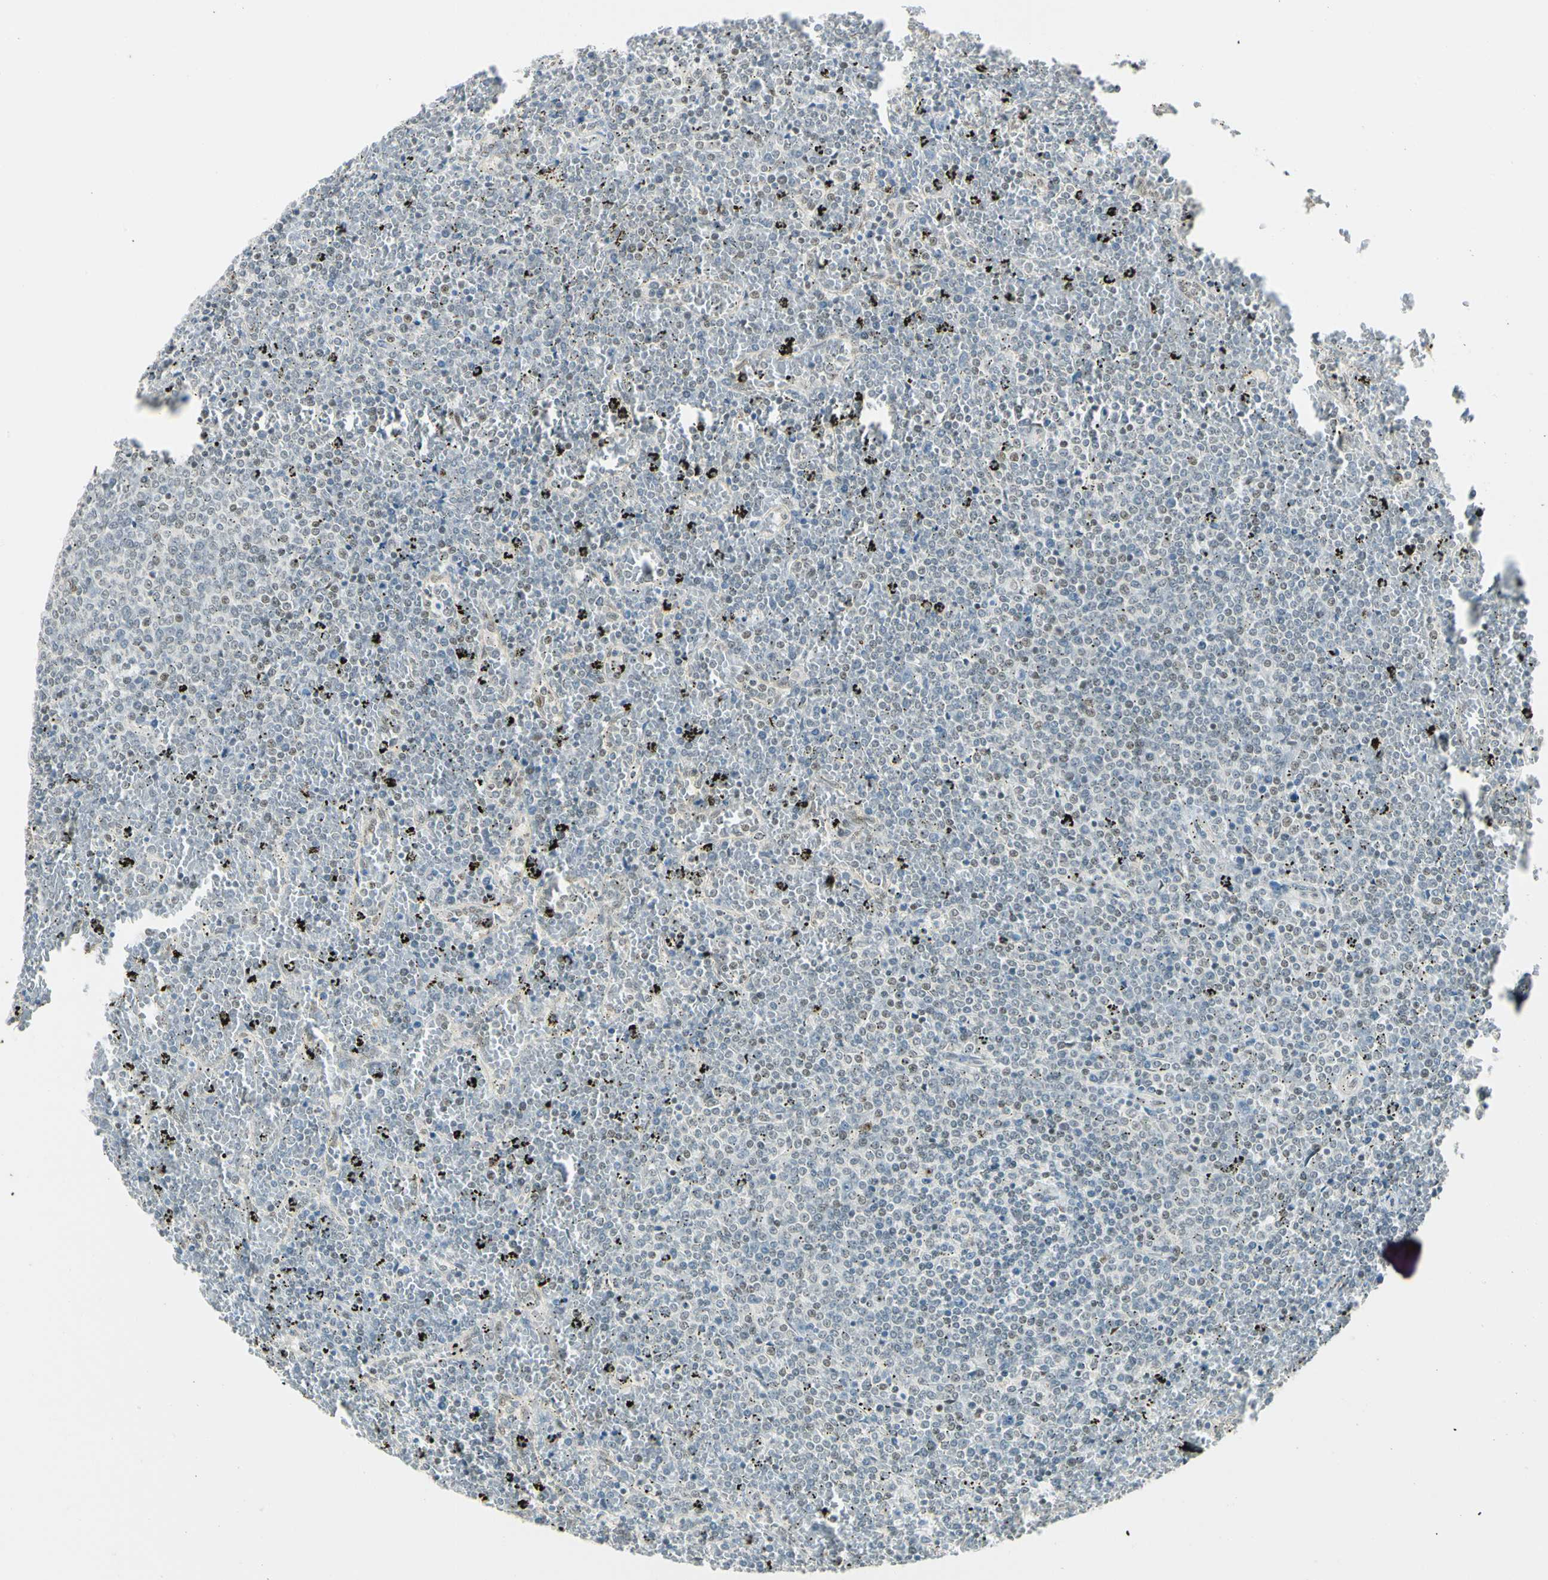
{"staining": {"intensity": "negative", "quantity": "none", "location": "none"}, "tissue": "lymphoma", "cell_type": "Tumor cells", "image_type": "cancer", "snomed": [{"axis": "morphology", "description": "Malignant lymphoma, non-Hodgkin's type, Low grade"}, {"axis": "topography", "description": "Spleen"}], "caption": "An immunohistochemistry image of low-grade malignant lymphoma, non-Hodgkin's type is shown. There is no staining in tumor cells of low-grade malignant lymphoma, non-Hodgkin's type. (DAB (3,3'-diaminobenzidine) IHC, high magnification).", "gene": "NELFE", "patient": {"sex": "female", "age": 77}}